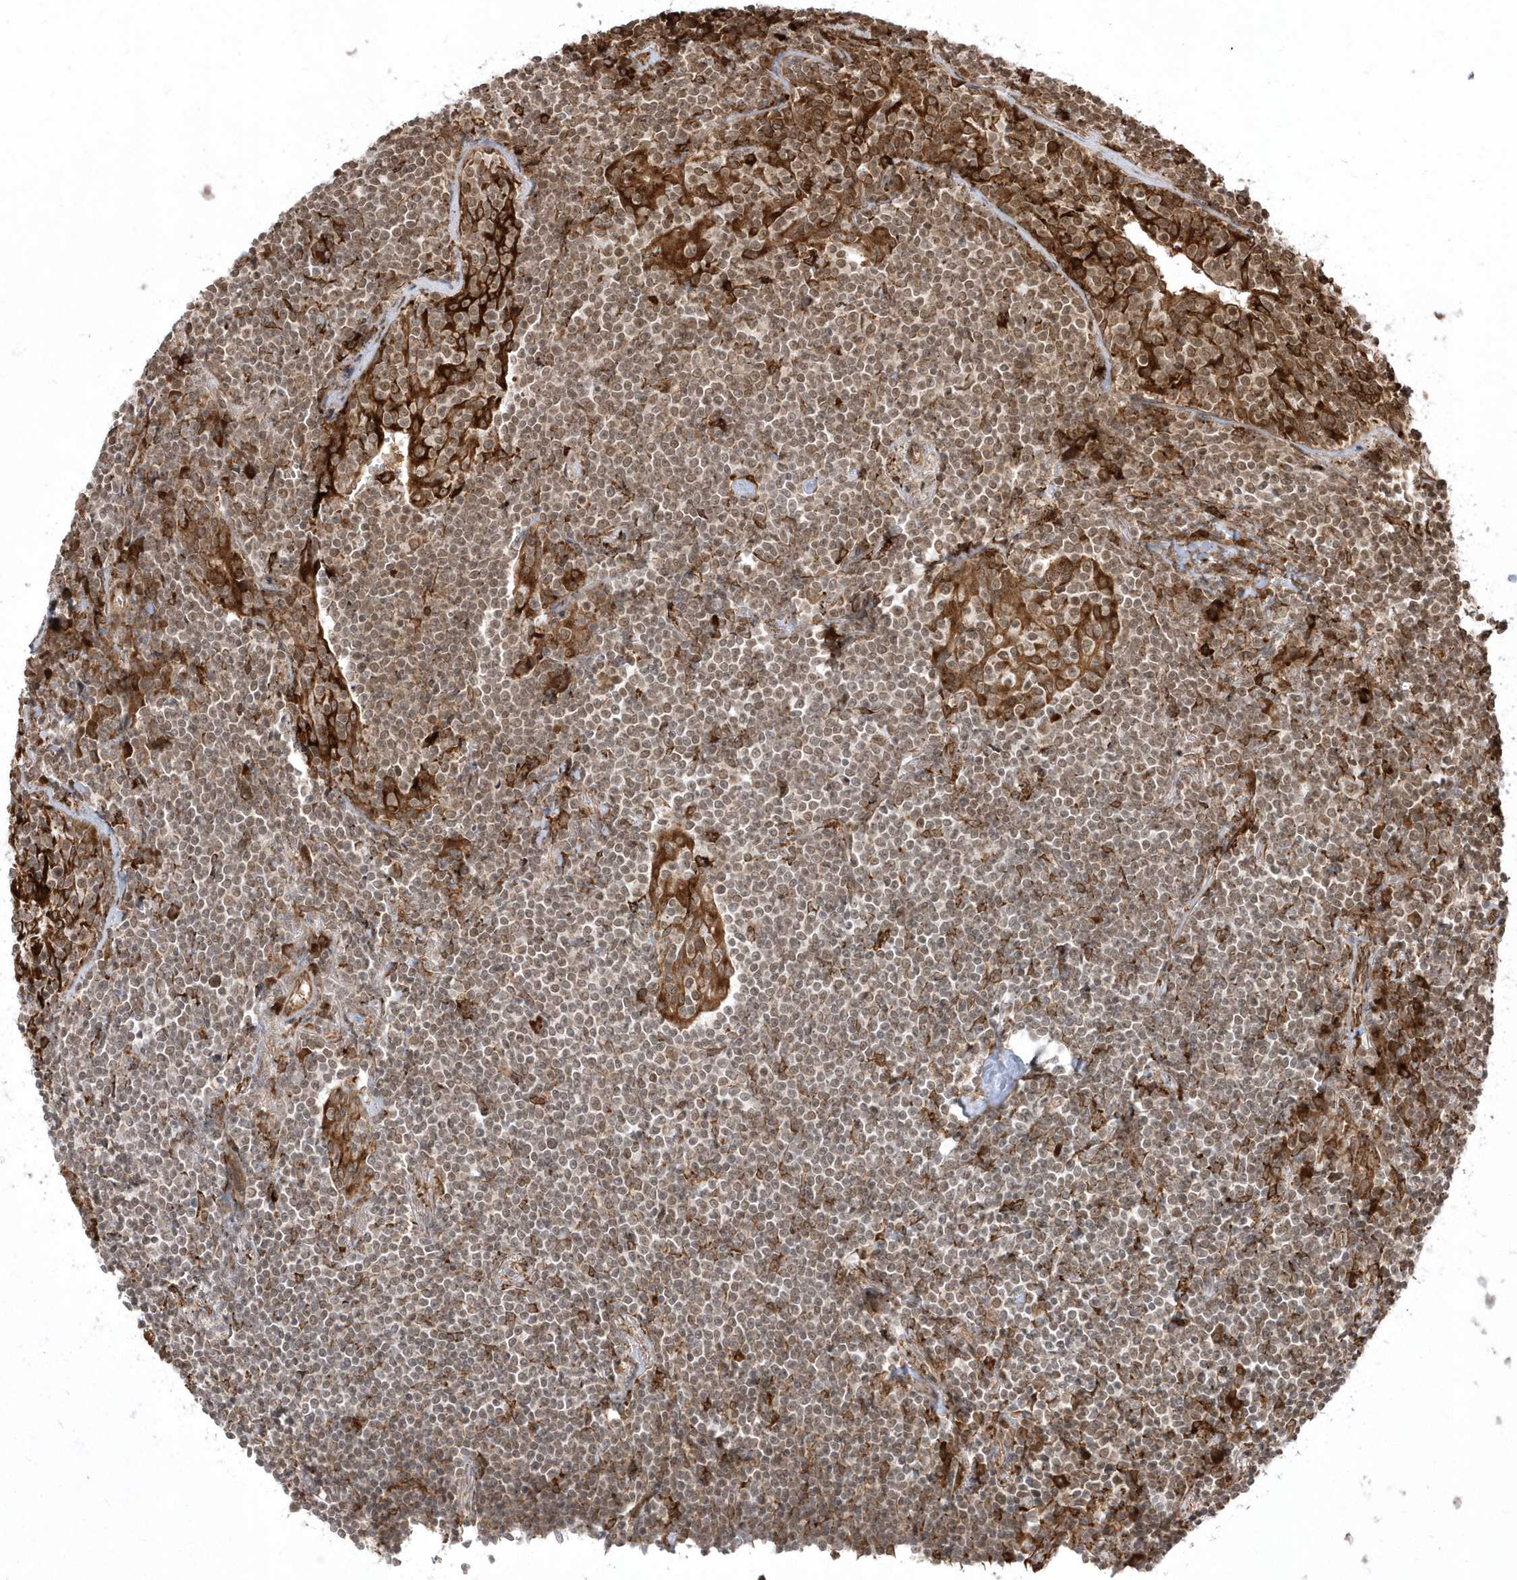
{"staining": {"intensity": "moderate", "quantity": "25%-75%", "location": "cytoplasmic/membranous,nuclear"}, "tissue": "lymphoma", "cell_type": "Tumor cells", "image_type": "cancer", "snomed": [{"axis": "morphology", "description": "Malignant lymphoma, non-Hodgkin's type, Low grade"}, {"axis": "topography", "description": "Lung"}], "caption": "Immunohistochemical staining of human malignant lymphoma, non-Hodgkin's type (low-grade) demonstrates medium levels of moderate cytoplasmic/membranous and nuclear positivity in about 25%-75% of tumor cells. (Stains: DAB (3,3'-diaminobenzidine) in brown, nuclei in blue, Microscopy: brightfield microscopy at high magnification).", "gene": "EPC2", "patient": {"sex": "female", "age": 71}}